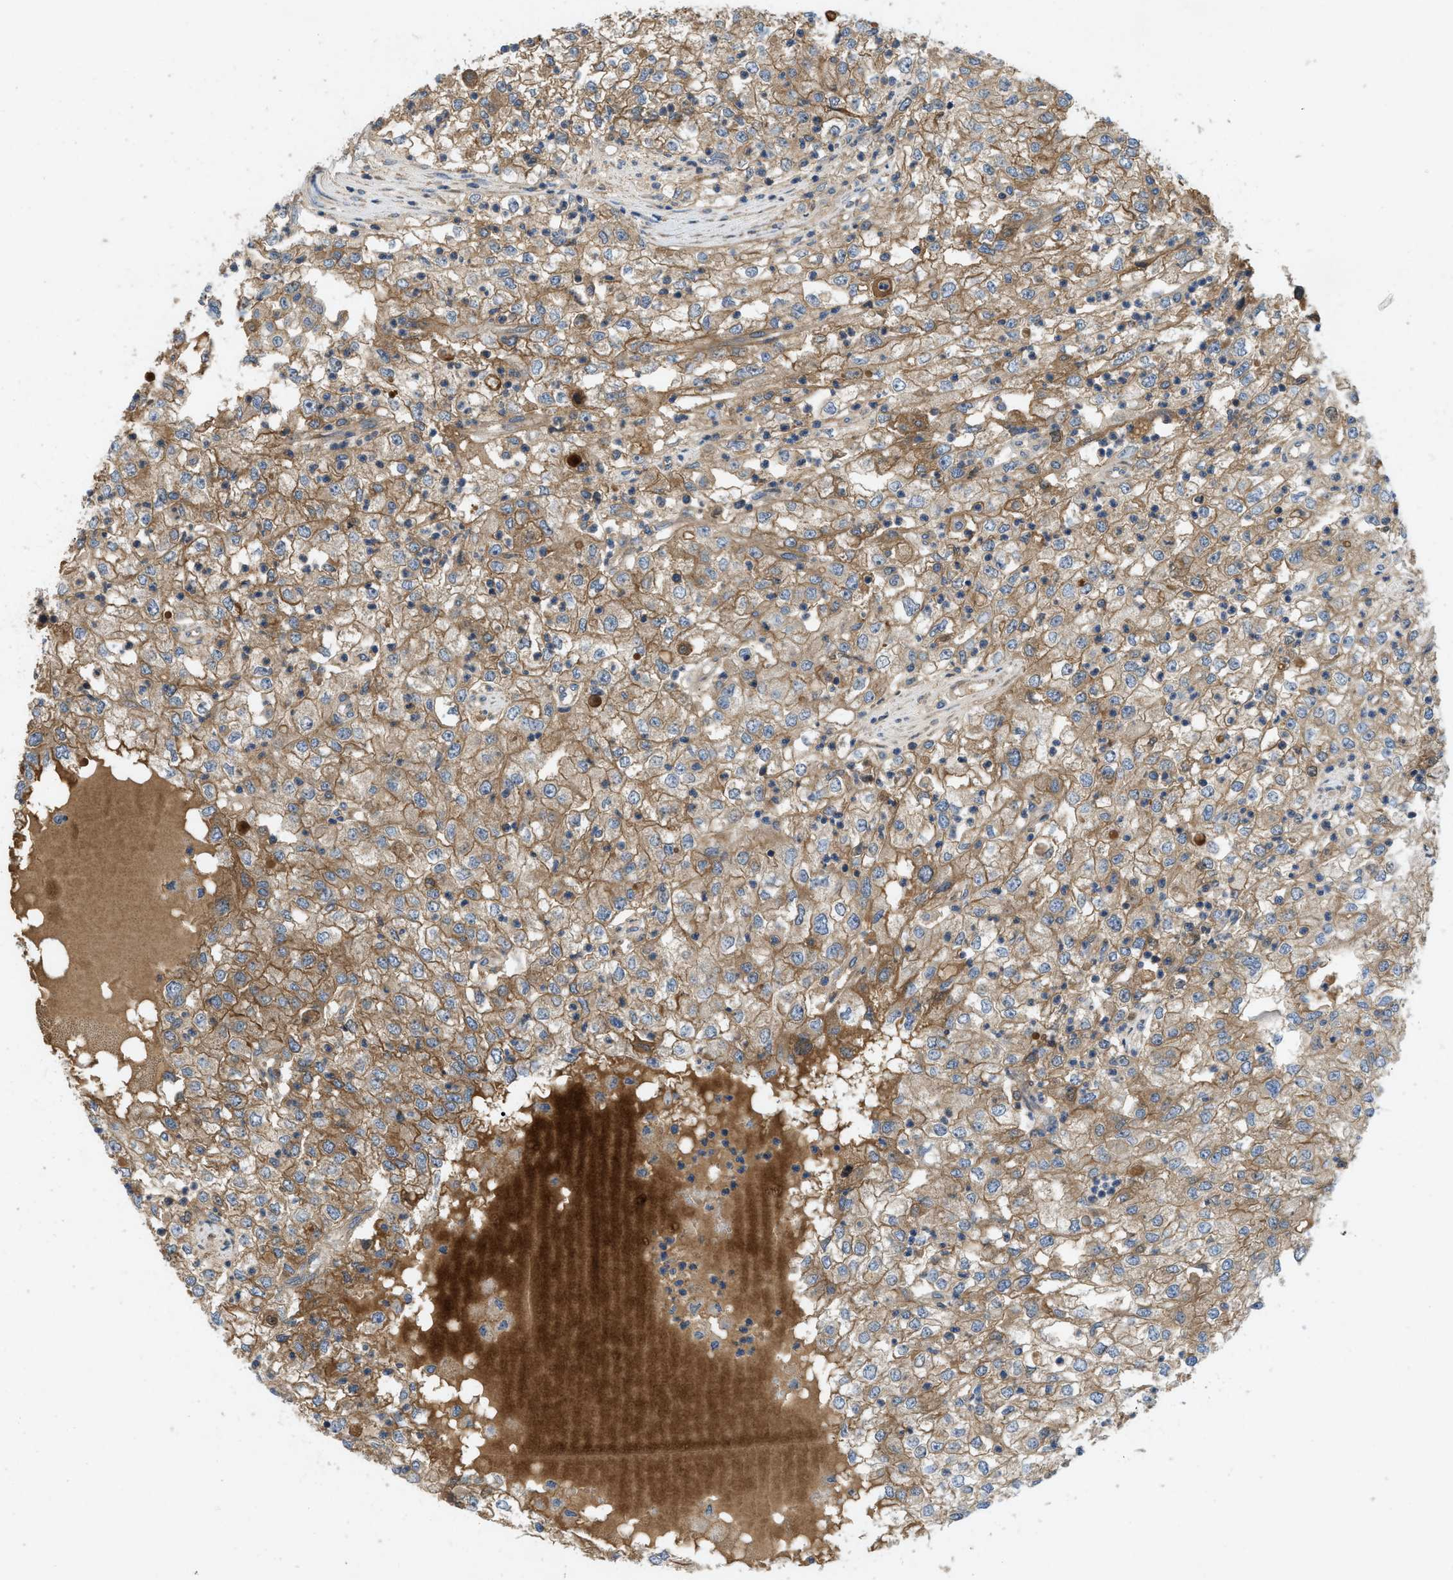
{"staining": {"intensity": "moderate", "quantity": ">75%", "location": "cytoplasmic/membranous"}, "tissue": "renal cancer", "cell_type": "Tumor cells", "image_type": "cancer", "snomed": [{"axis": "morphology", "description": "Adenocarcinoma, NOS"}, {"axis": "topography", "description": "Kidney"}], "caption": "High-power microscopy captured an IHC image of adenocarcinoma (renal), revealing moderate cytoplasmic/membranous staining in approximately >75% of tumor cells. (brown staining indicates protein expression, while blue staining denotes nuclei).", "gene": "CNNM3", "patient": {"sex": "female", "age": 54}}